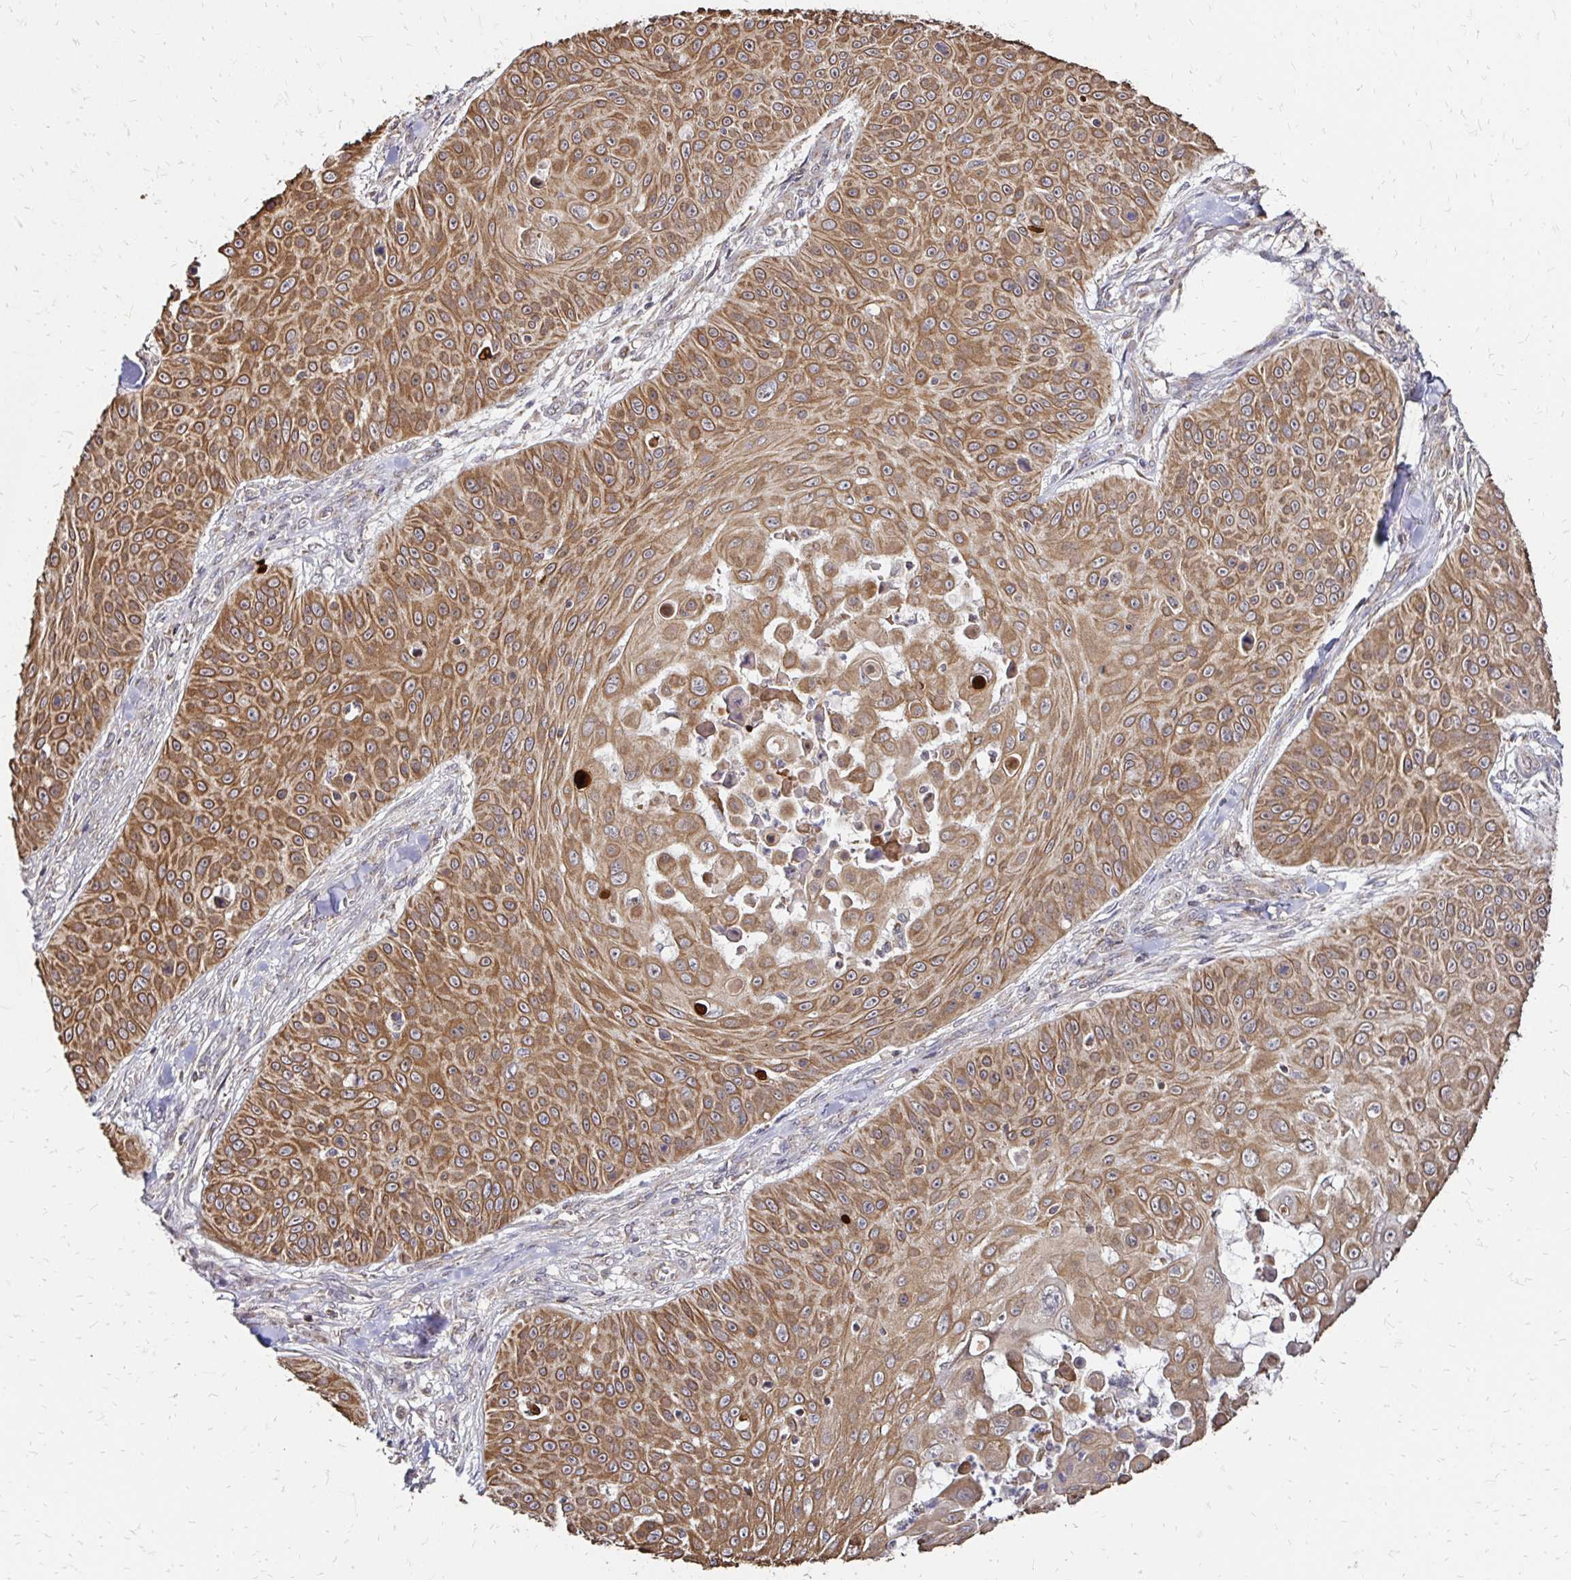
{"staining": {"intensity": "moderate", "quantity": ">75%", "location": "cytoplasmic/membranous"}, "tissue": "skin cancer", "cell_type": "Tumor cells", "image_type": "cancer", "snomed": [{"axis": "morphology", "description": "Squamous cell carcinoma, NOS"}, {"axis": "topography", "description": "Skin"}], "caption": "Protein expression analysis of human skin squamous cell carcinoma reveals moderate cytoplasmic/membranous expression in approximately >75% of tumor cells. The staining is performed using DAB brown chromogen to label protein expression. The nuclei are counter-stained blue using hematoxylin.", "gene": "ZW10", "patient": {"sex": "male", "age": 82}}